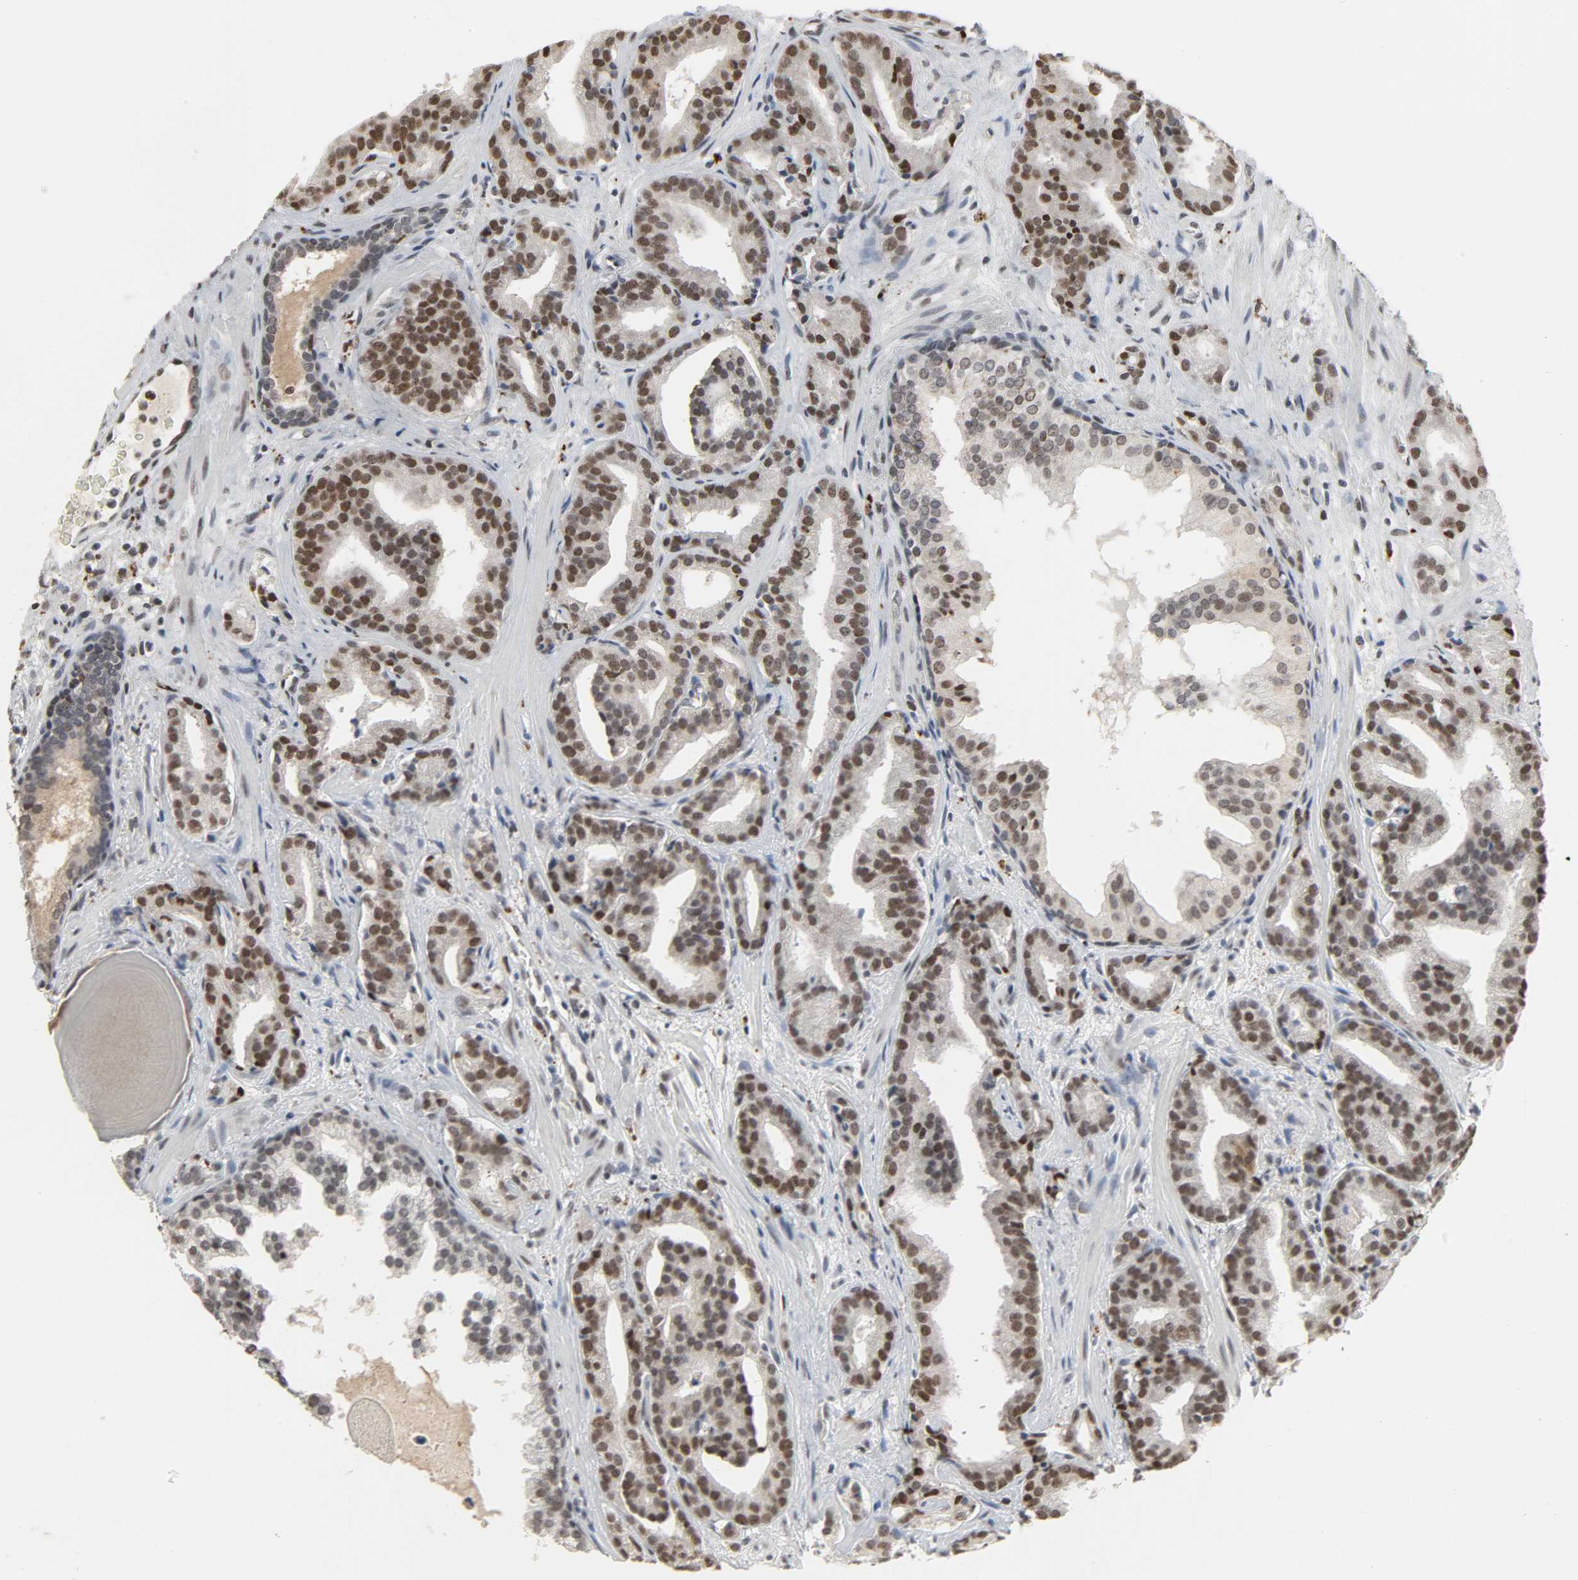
{"staining": {"intensity": "moderate", "quantity": ">75%", "location": "nuclear"}, "tissue": "prostate cancer", "cell_type": "Tumor cells", "image_type": "cancer", "snomed": [{"axis": "morphology", "description": "Adenocarcinoma, Low grade"}, {"axis": "topography", "description": "Prostate"}], "caption": "Prostate cancer stained with DAB (3,3'-diaminobenzidine) IHC exhibits medium levels of moderate nuclear positivity in about >75% of tumor cells.", "gene": "DAZAP1", "patient": {"sex": "male", "age": 63}}